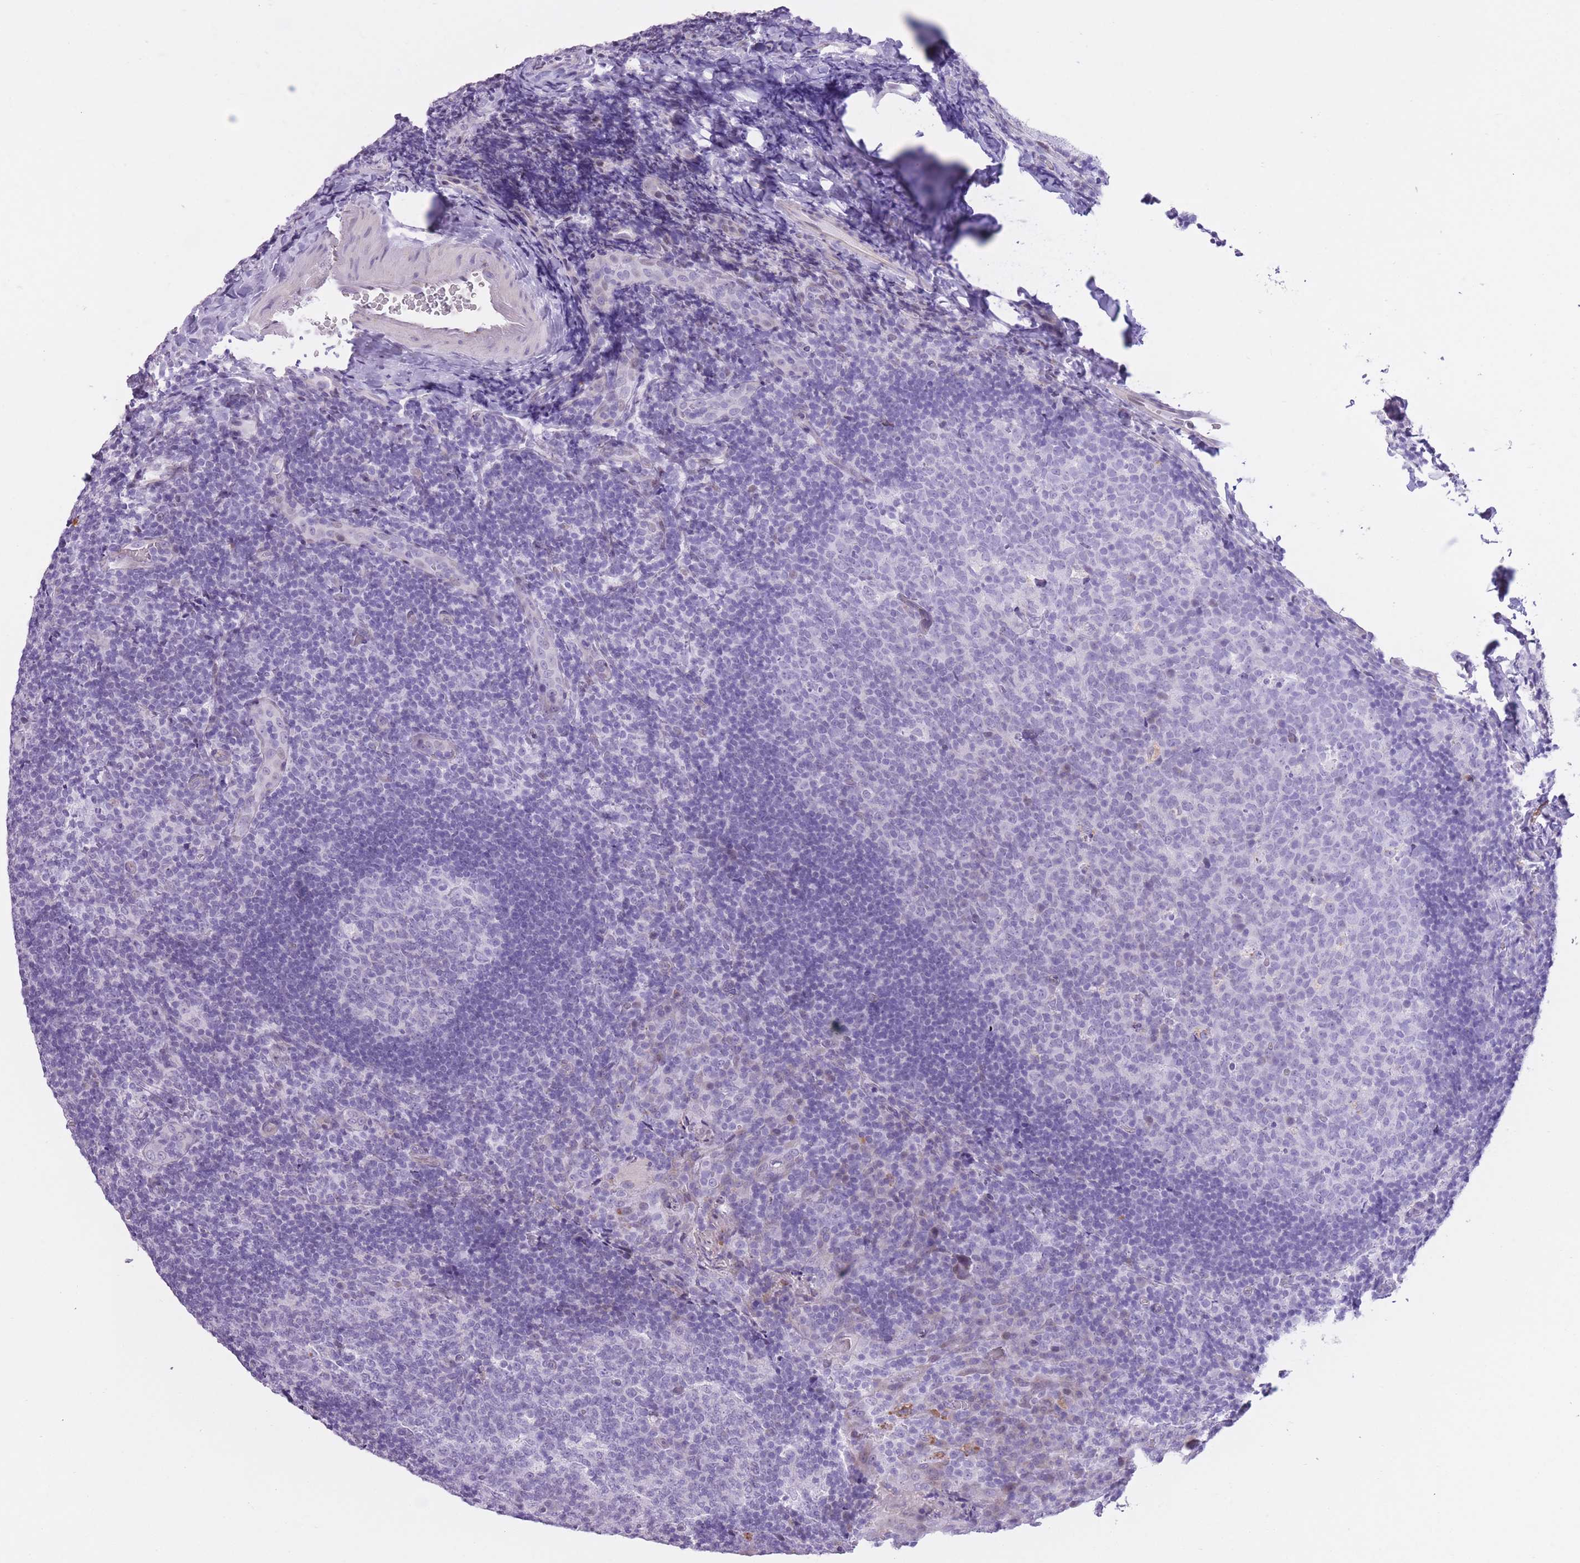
{"staining": {"intensity": "negative", "quantity": "none", "location": "none"}, "tissue": "tonsil", "cell_type": "Germinal center cells", "image_type": "normal", "snomed": [{"axis": "morphology", "description": "Normal tissue, NOS"}, {"axis": "topography", "description": "Tonsil"}], "caption": "High magnification brightfield microscopy of normal tonsil stained with DAB (brown) and counterstained with hematoxylin (blue): germinal center cells show no significant expression. (DAB IHC, high magnification).", "gene": "WDR70", "patient": {"sex": "male", "age": 17}}